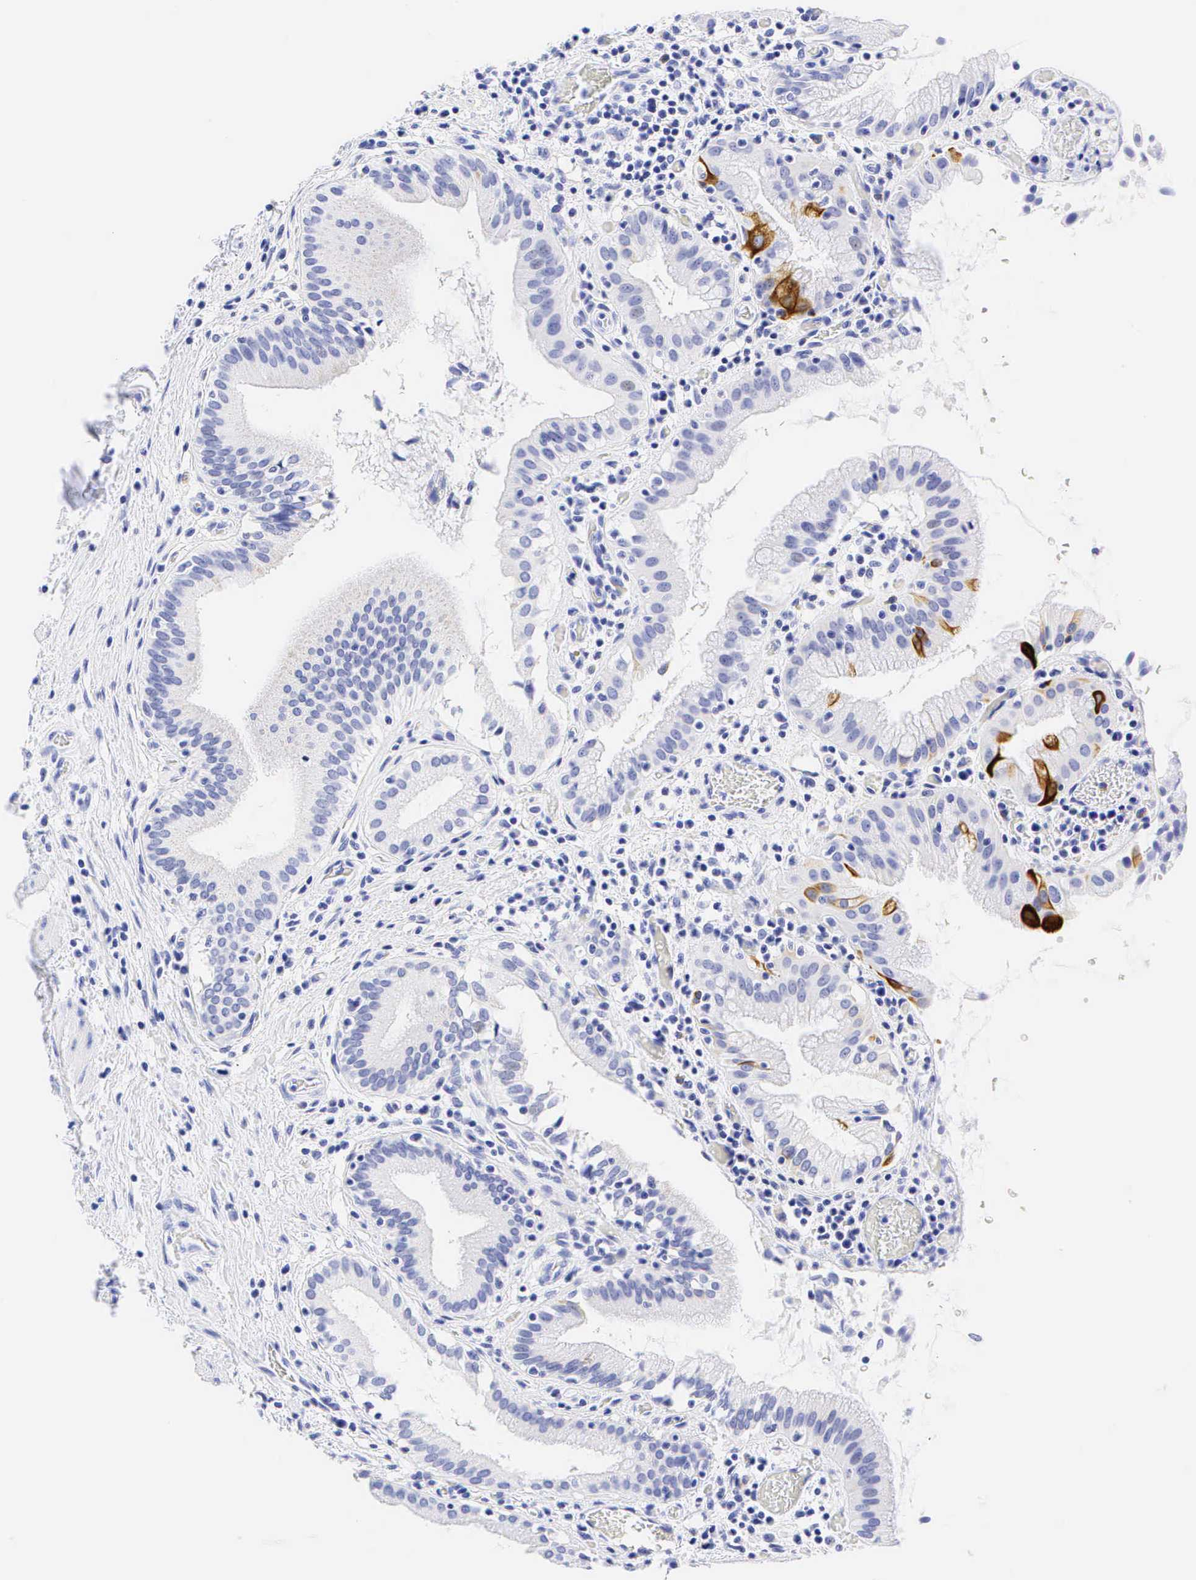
{"staining": {"intensity": "negative", "quantity": "none", "location": "none"}, "tissue": "gallbladder", "cell_type": "Glandular cells", "image_type": "normal", "snomed": [{"axis": "morphology", "description": "Normal tissue, NOS"}, {"axis": "topography", "description": "Gallbladder"}], "caption": "Immunohistochemical staining of unremarkable gallbladder demonstrates no significant expression in glandular cells.", "gene": "KRT20", "patient": {"sex": "male", "age": 73}}